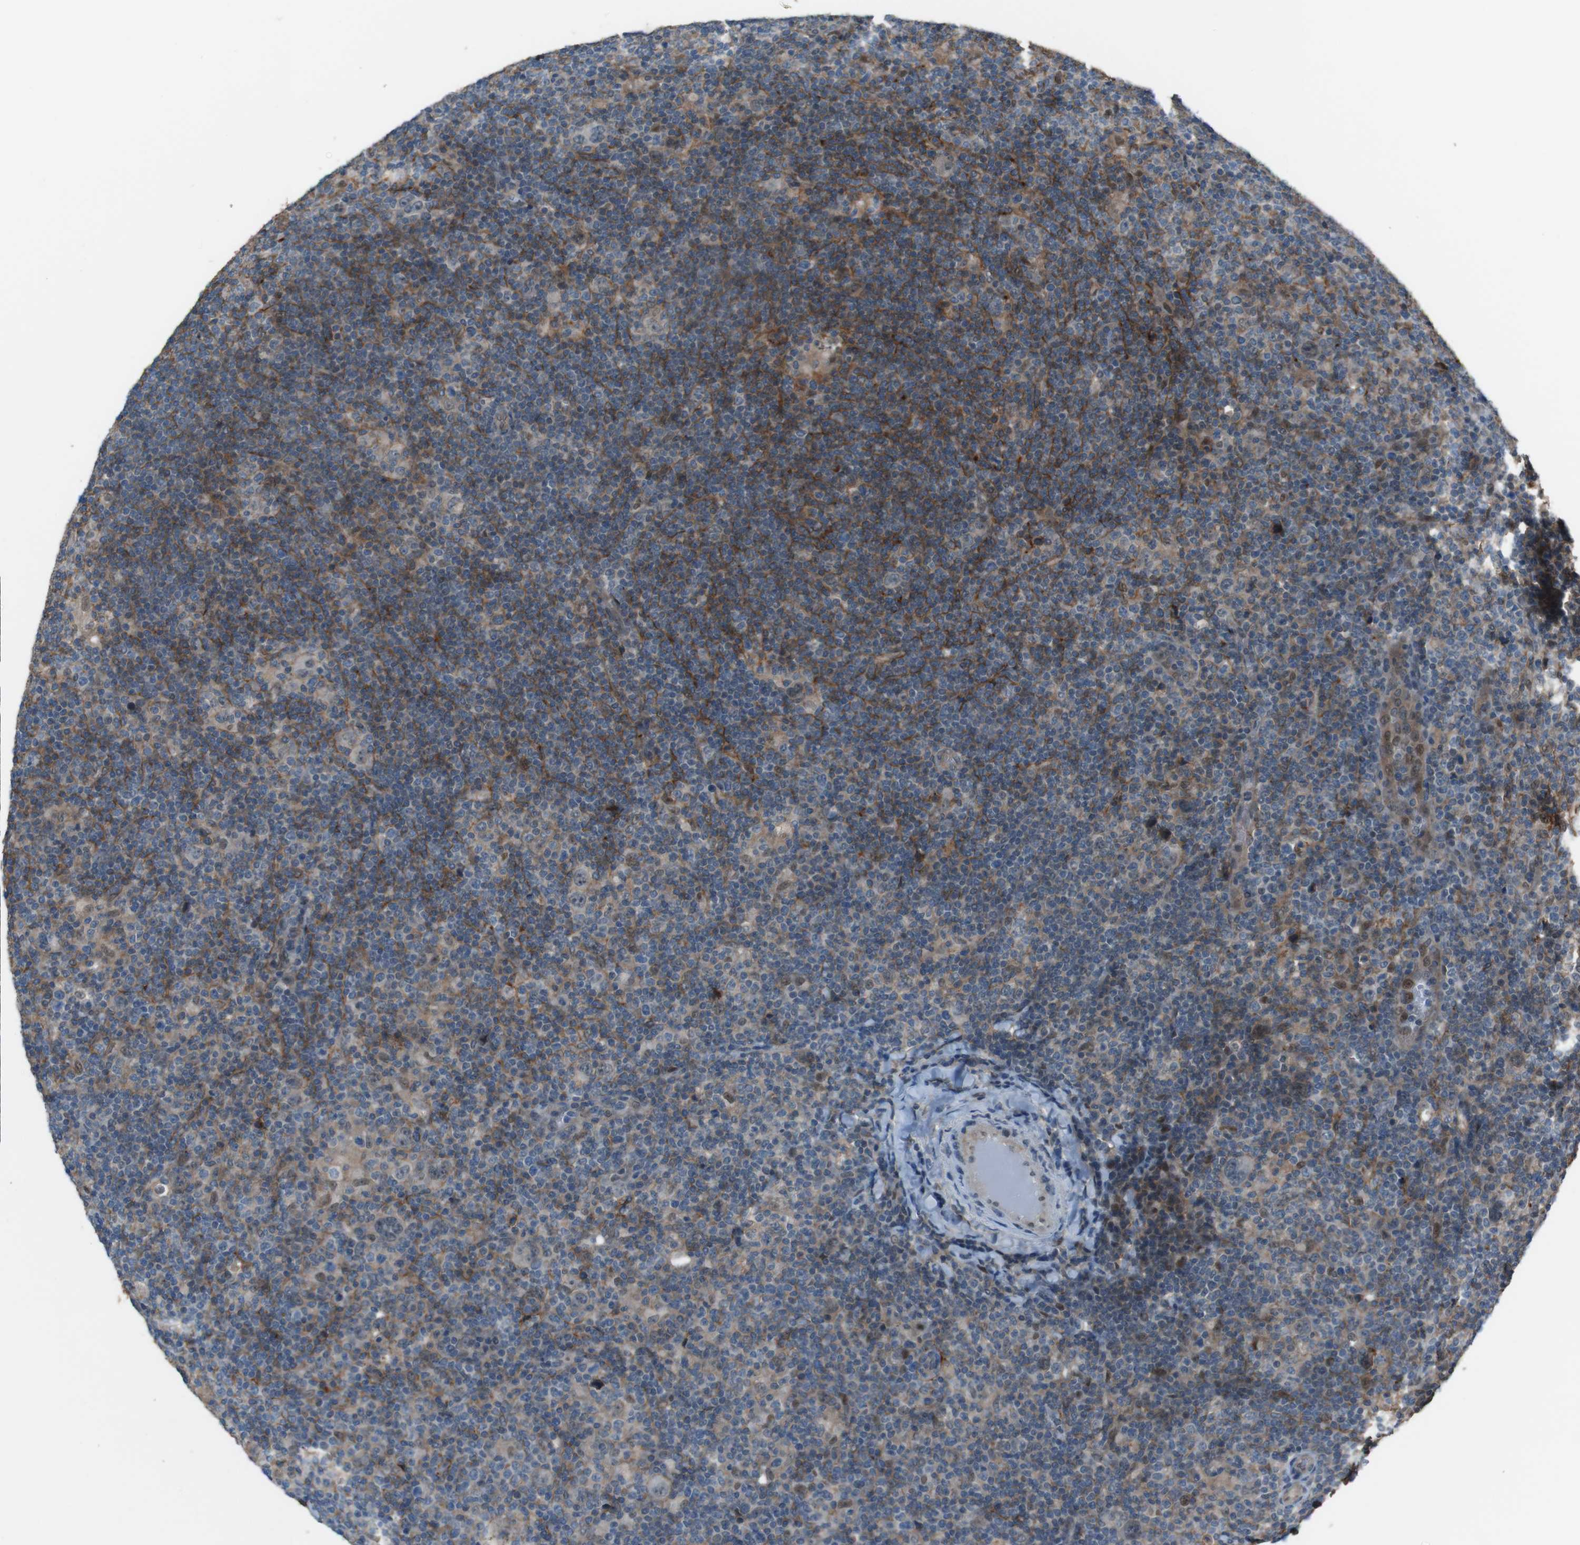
{"staining": {"intensity": "weak", "quantity": "<25%", "location": "cytoplasmic/membranous"}, "tissue": "lymphoma", "cell_type": "Tumor cells", "image_type": "cancer", "snomed": [{"axis": "morphology", "description": "Hodgkin's disease, NOS"}, {"axis": "topography", "description": "Lymph node"}], "caption": "The immunohistochemistry image has no significant positivity in tumor cells of lymphoma tissue.", "gene": "ATP2B1", "patient": {"sex": "female", "age": 57}}